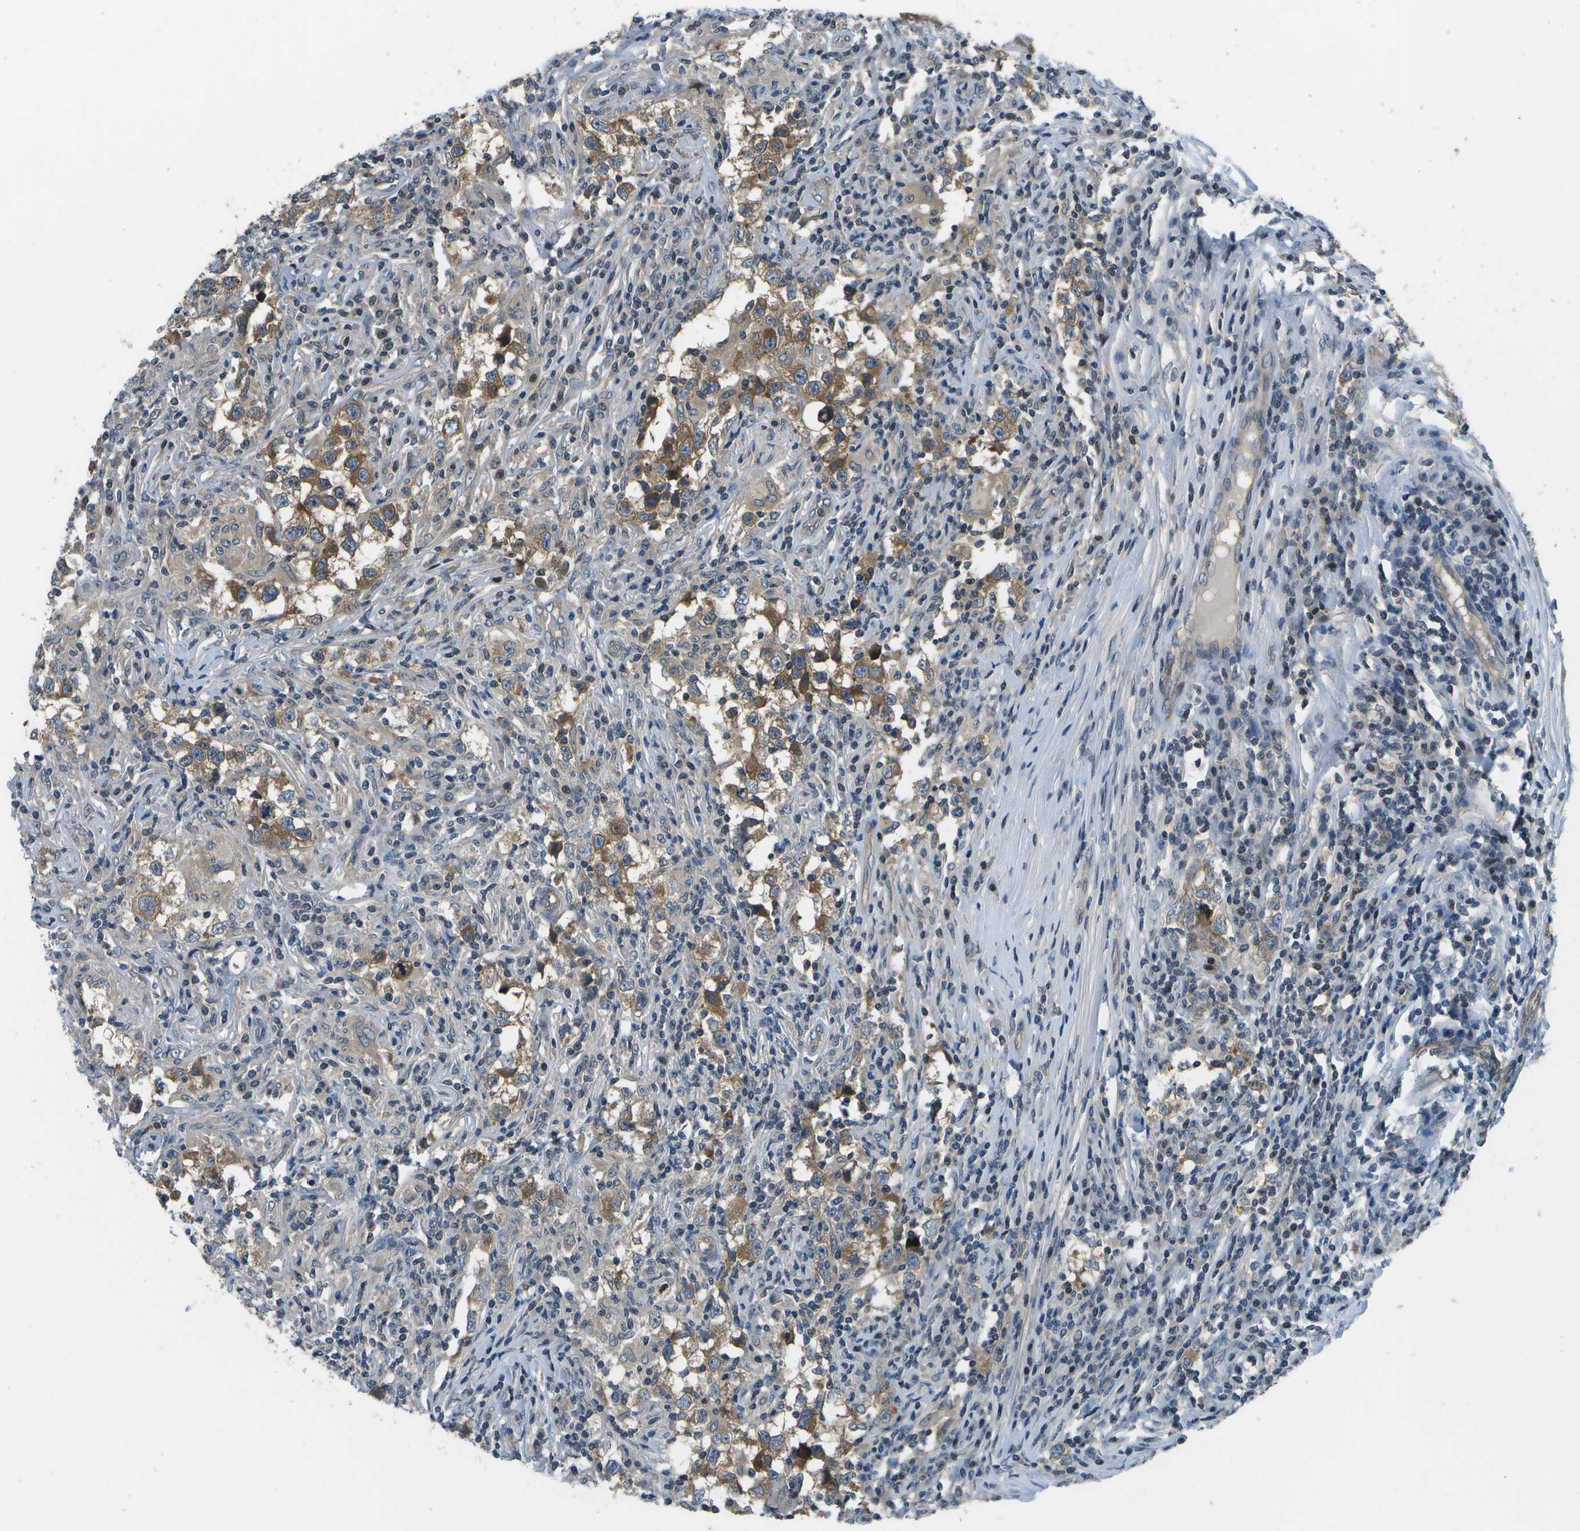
{"staining": {"intensity": "moderate", "quantity": ">75%", "location": "cytoplasmic/membranous"}, "tissue": "testis cancer", "cell_type": "Tumor cells", "image_type": "cancer", "snomed": [{"axis": "morphology", "description": "Carcinoma, Embryonal, NOS"}, {"axis": "topography", "description": "Testis"}], "caption": "An immunohistochemistry image of neoplastic tissue is shown. Protein staining in brown shows moderate cytoplasmic/membranous positivity in embryonal carcinoma (testis) within tumor cells.", "gene": "ENPP5", "patient": {"sex": "male", "age": 21}}